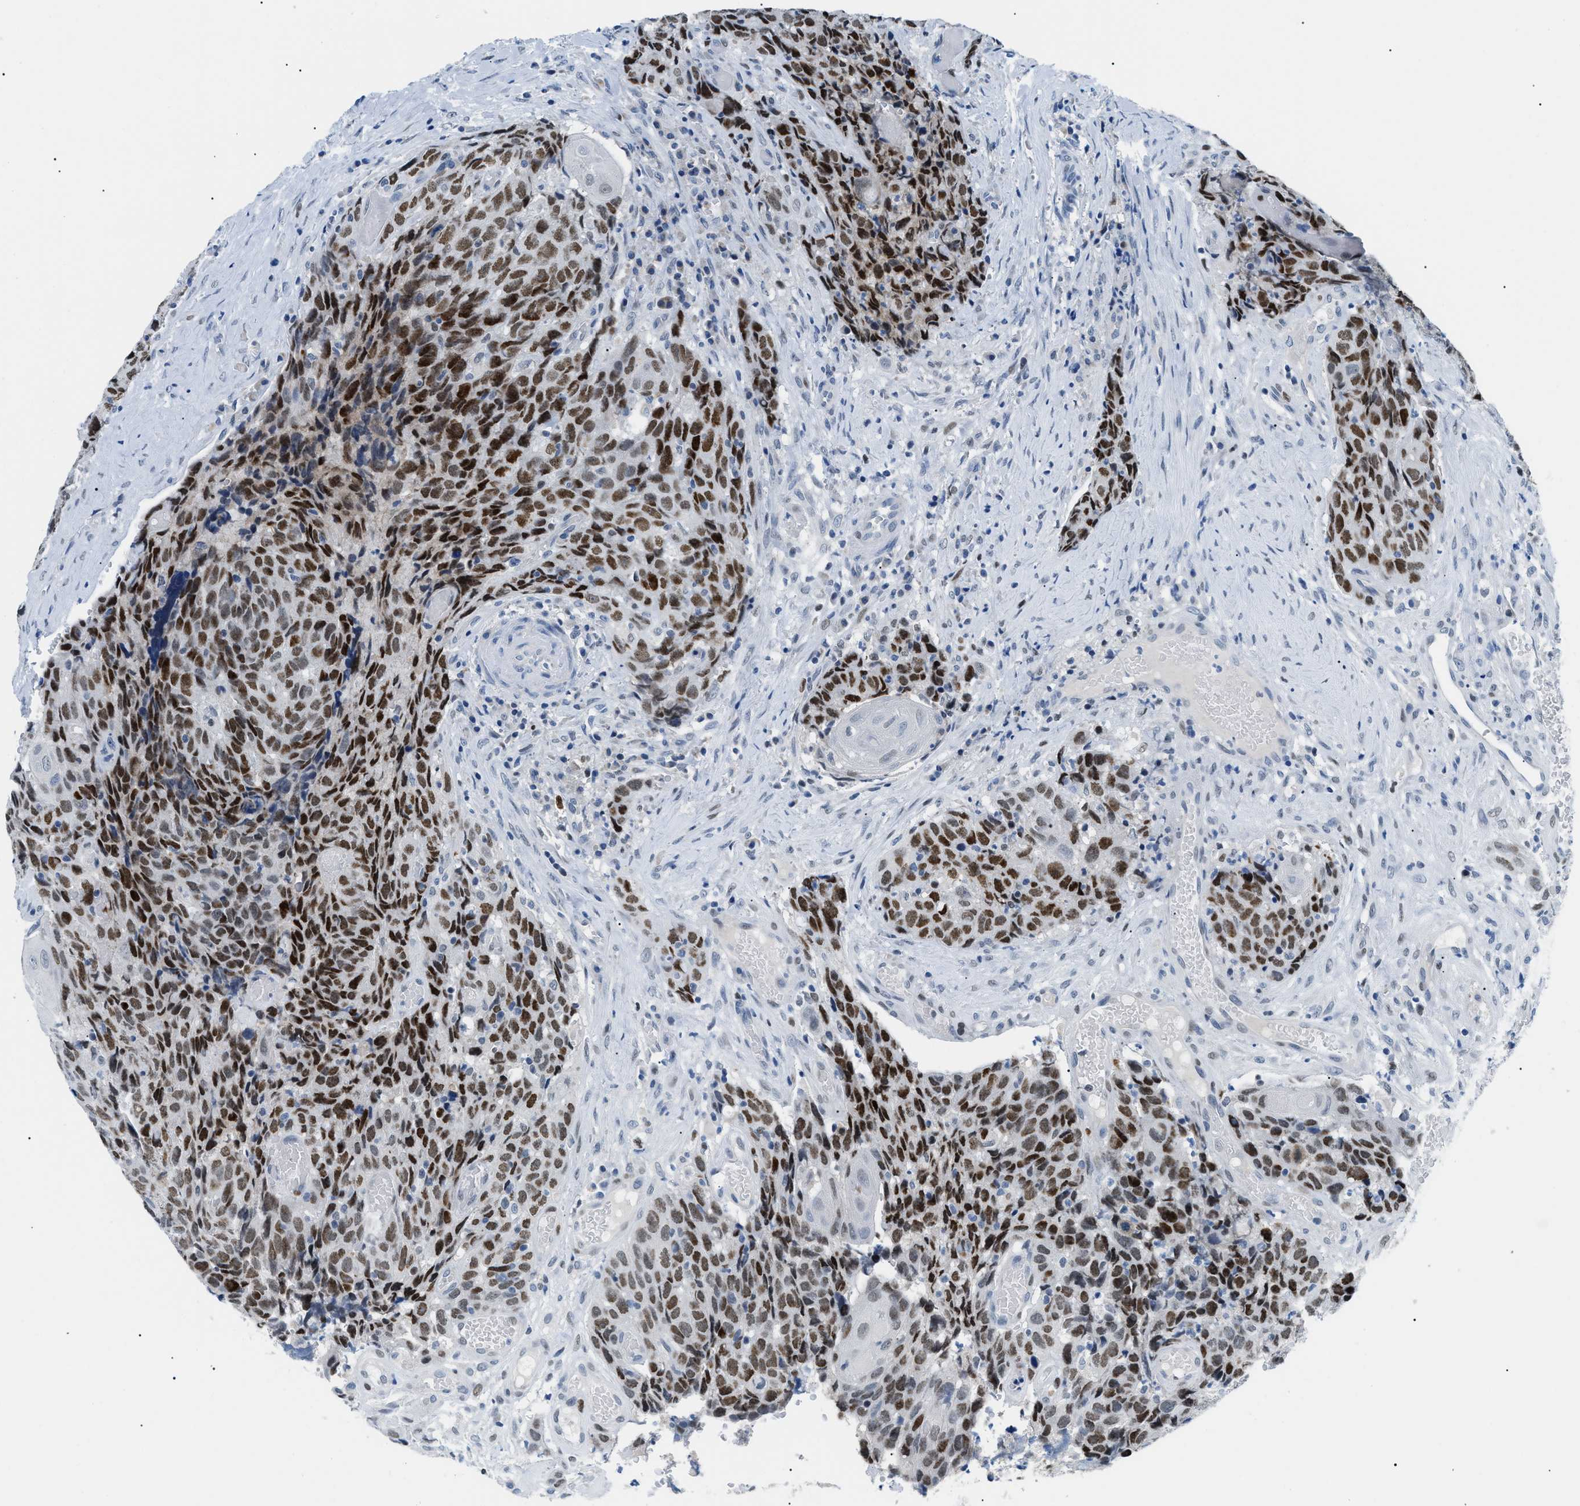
{"staining": {"intensity": "strong", "quantity": ">75%", "location": "nuclear"}, "tissue": "head and neck cancer", "cell_type": "Tumor cells", "image_type": "cancer", "snomed": [{"axis": "morphology", "description": "Squamous cell carcinoma, NOS"}, {"axis": "topography", "description": "Head-Neck"}], "caption": "Protein staining of head and neck cancer tissue demonstrates strong nuclear staining in about >75% of tumor cells.", "gene": "SMARCC1", "patient": {"sex": "male", "age": 66}}